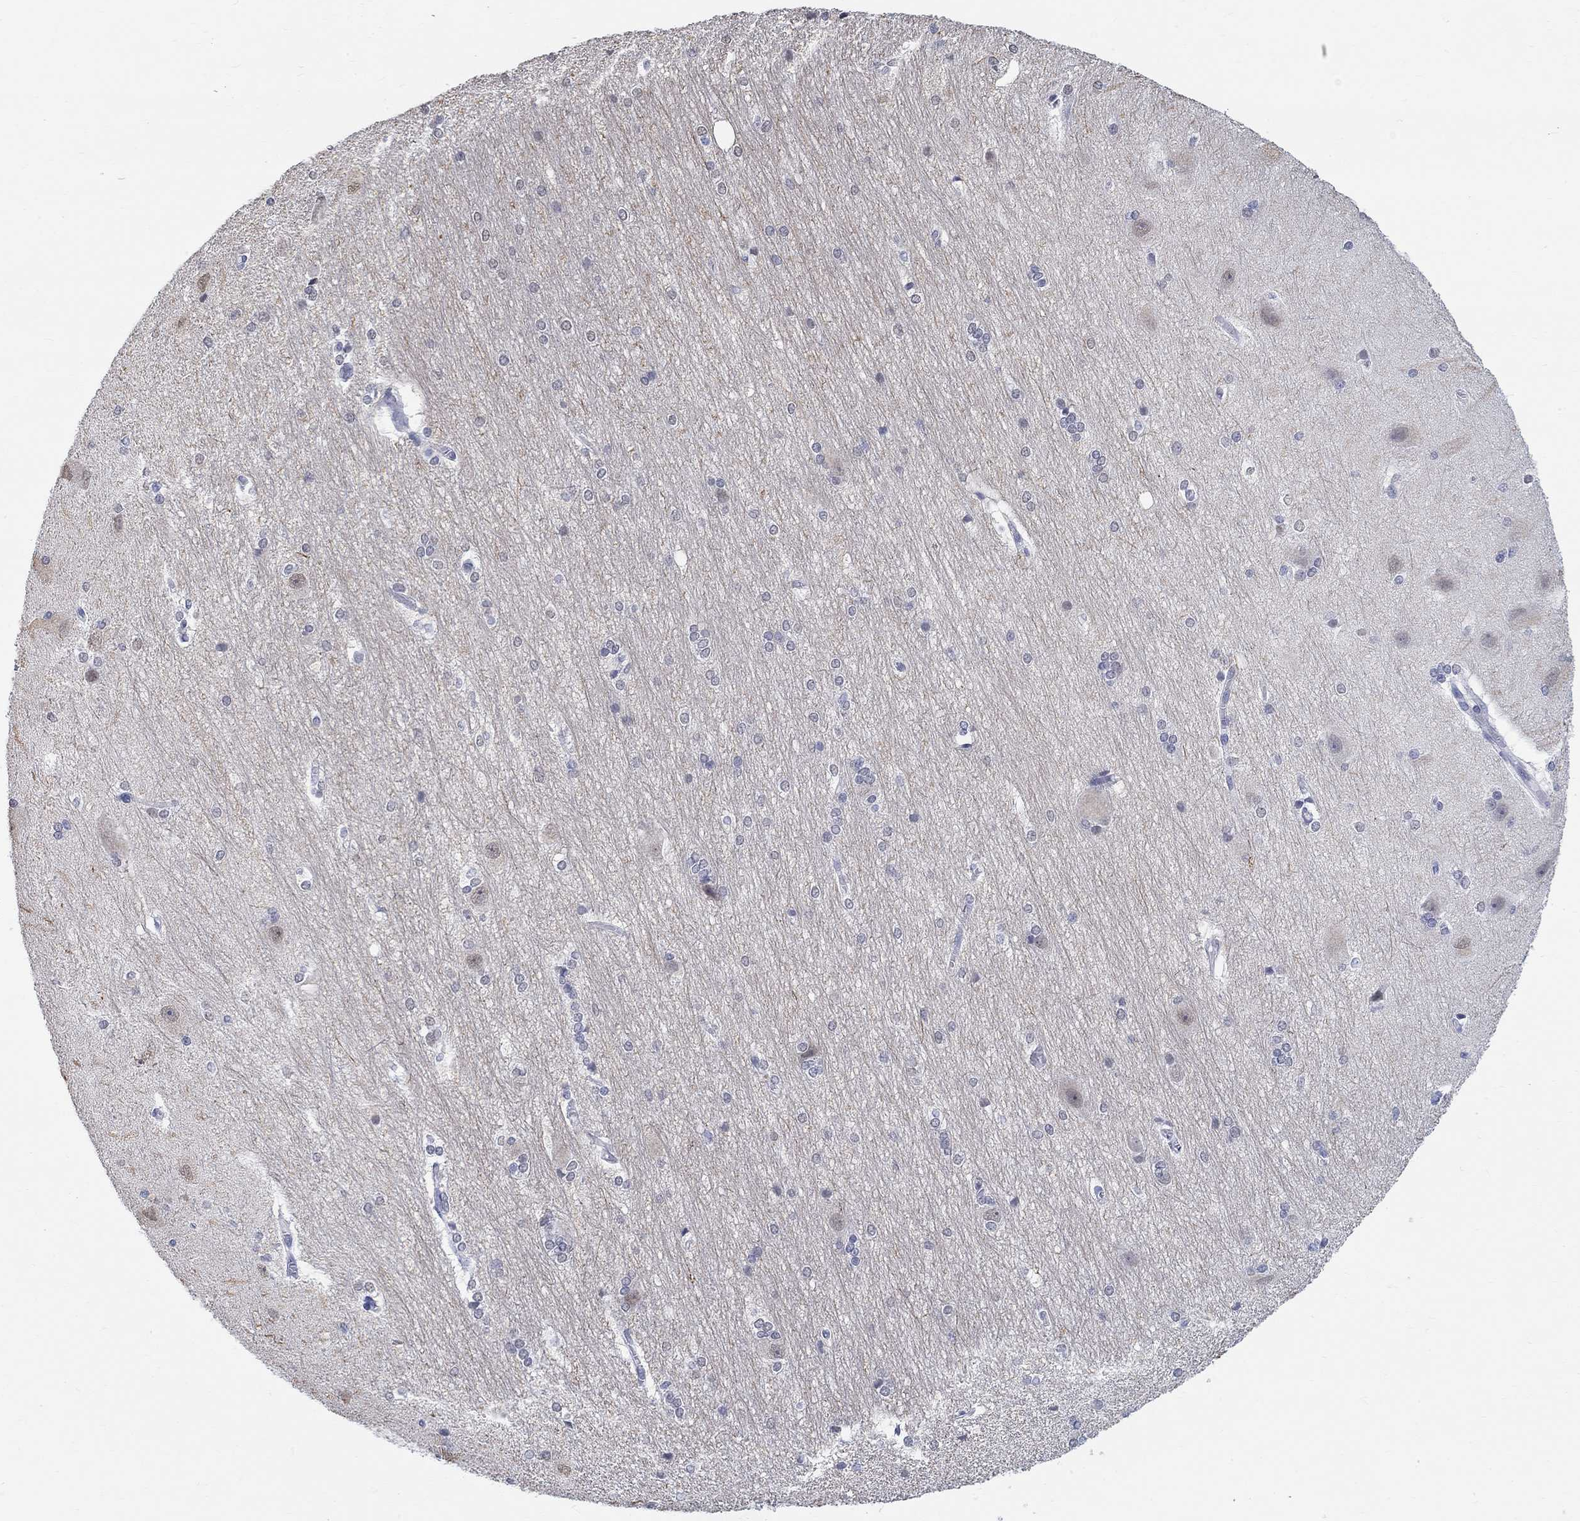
{"staining": {"intensity": "negative", "quantity": "none", "location": "none"}, "tissue": "hippocampus", "cell_type": "Glial cells", "image_type": "normal", "snomed": [{"axis": "morphology", "description": "Normal tissue, NOS"}, {"axis": "topography", "description": "Cerebral cortex"}, {"axis": "topography", "description": "Hippocampus"}], "caption": "Immunohistochemistry (IHC) photomicrograph of normal hippocampus: hippocampus stained with DAB displays no significant protein staining in glial cells.", "gene": "ANKS1B", "patient": {"sex": "female", "age": 19}}